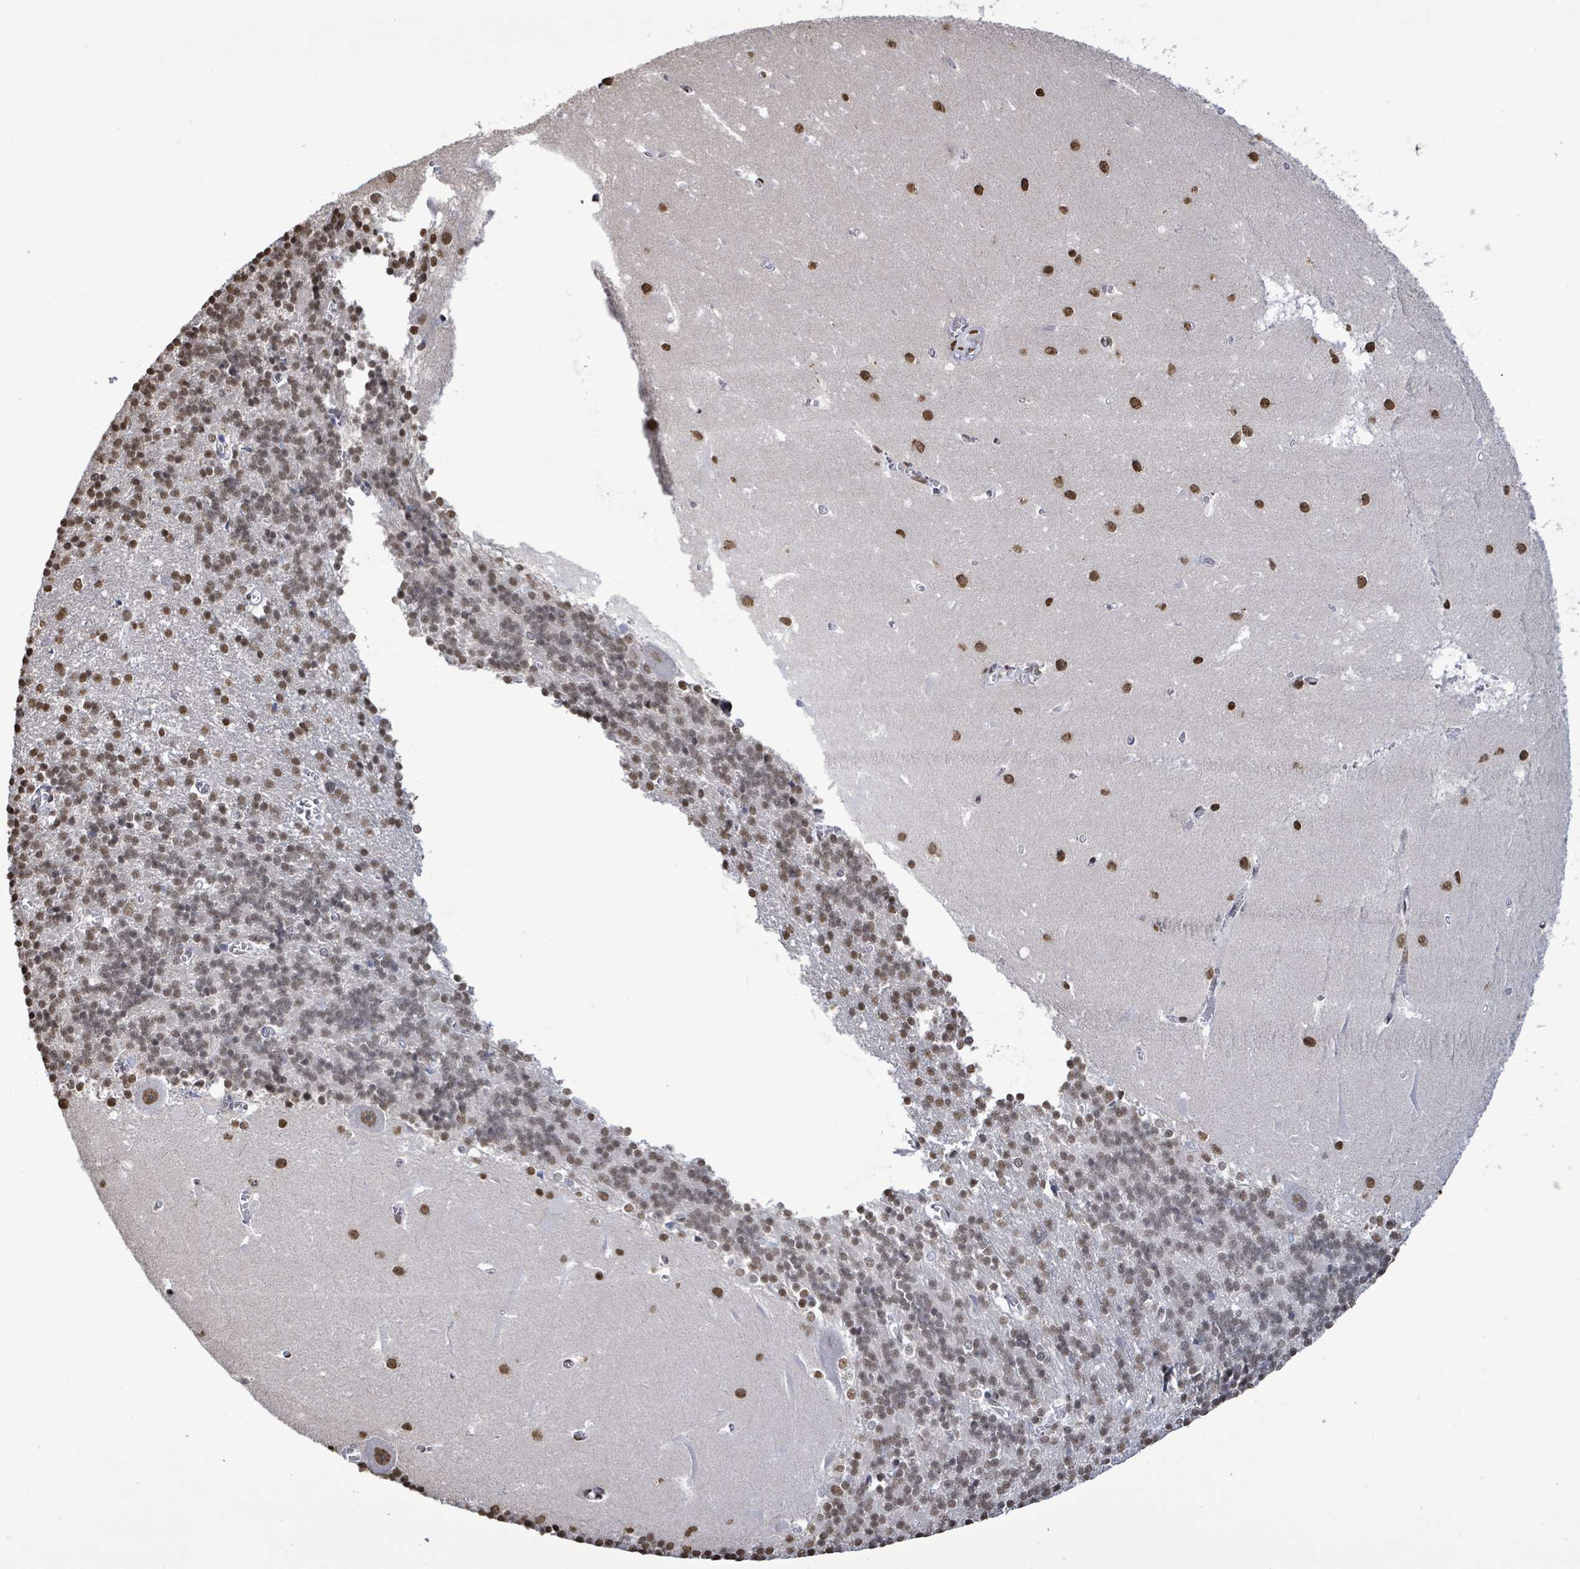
{"staining": {"intensity": "moderate", "quantity": "<25%", "location": "nuclear"}, "tissue": "cerebellum", "cell_type": "Cells in granular layer", "image_type": "normal", "snomed": [{"axis": "morphology", "description": "Normal tissue, NOS"}, {"axis": "topography", "description": "Cerebellum"}], "caption": "Moderate nuclear positivity for a protein is present in approximately <25% of cells in granular layer of unremarkable cerebellum using immunohistochemistry.", "gene": "SAMD14", "patient": {"sex": "male", "age": 37}}